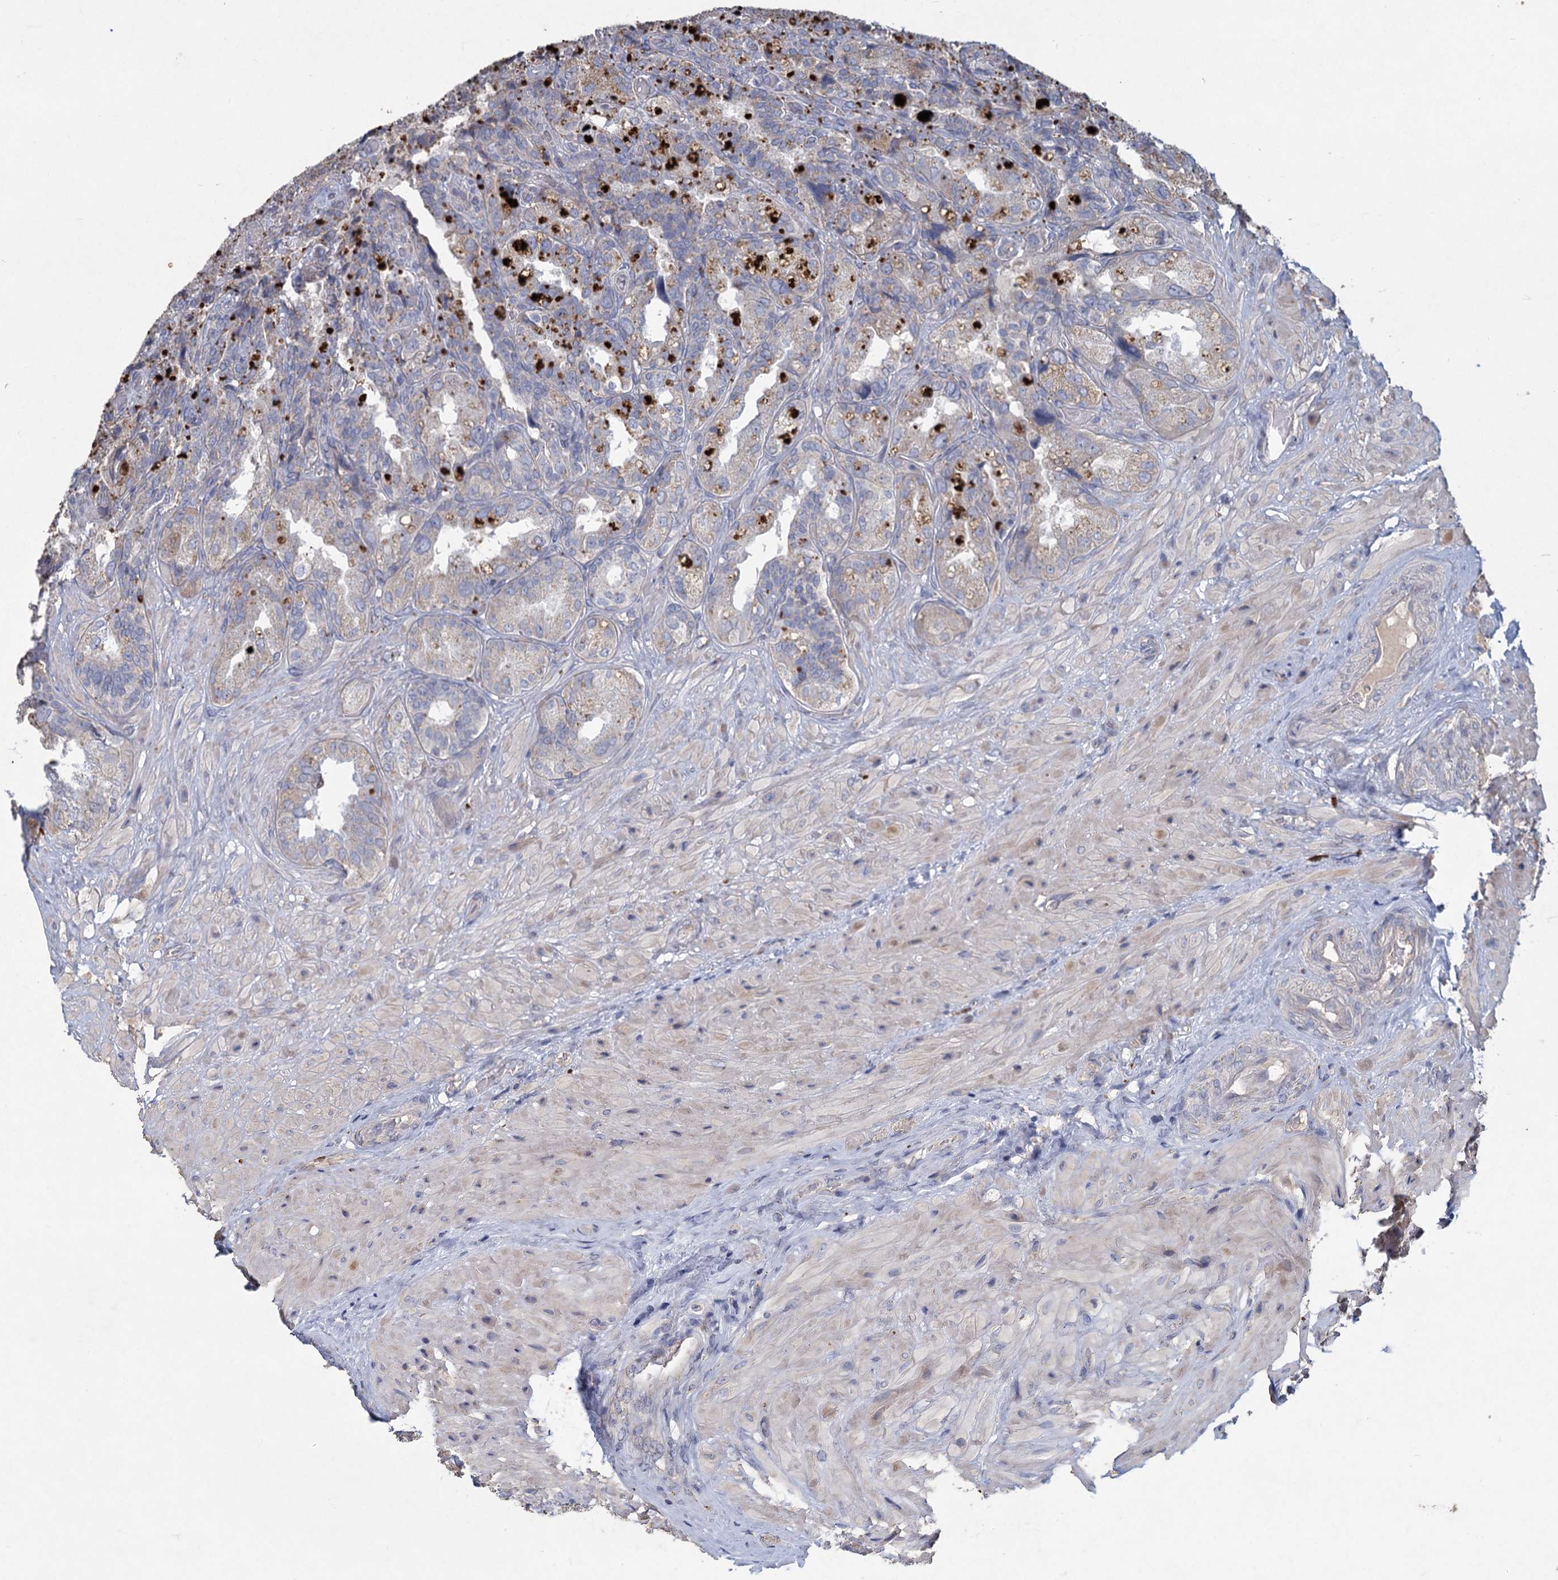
{"staining": {"intensity": "weak", "quantity": "25%-75%", "location": "cytoplasmic/membranous"}, "tissue": "seminal vesicle", "cell_type": "Glandular cells", "image_type": "normal", "snomed": [{"axis": "morphology", "description": "Normal tissue, NOS"}, {"axis": "topography", "description": "Prostate and seminal vesicle, NOS"}, {"axis": "topography", "description": "Prostate"}, {"axis": "topography", "description": "Seminal veicle"}], "caption": "Immunohistochemistry (IHC) of normal seminal vesicle shows low levels of weak cytoplasmic/membranous expression in approximately 25%-75% of glandular cells. The protein of interest is stained brown, and the nuclei are stained in blue (DAB (3,3'-diaminobenzidine) IHC with brightfield microscopy, high magnification).", "gene": "HES2", "patient": {"sex": "male", "age": 67}}